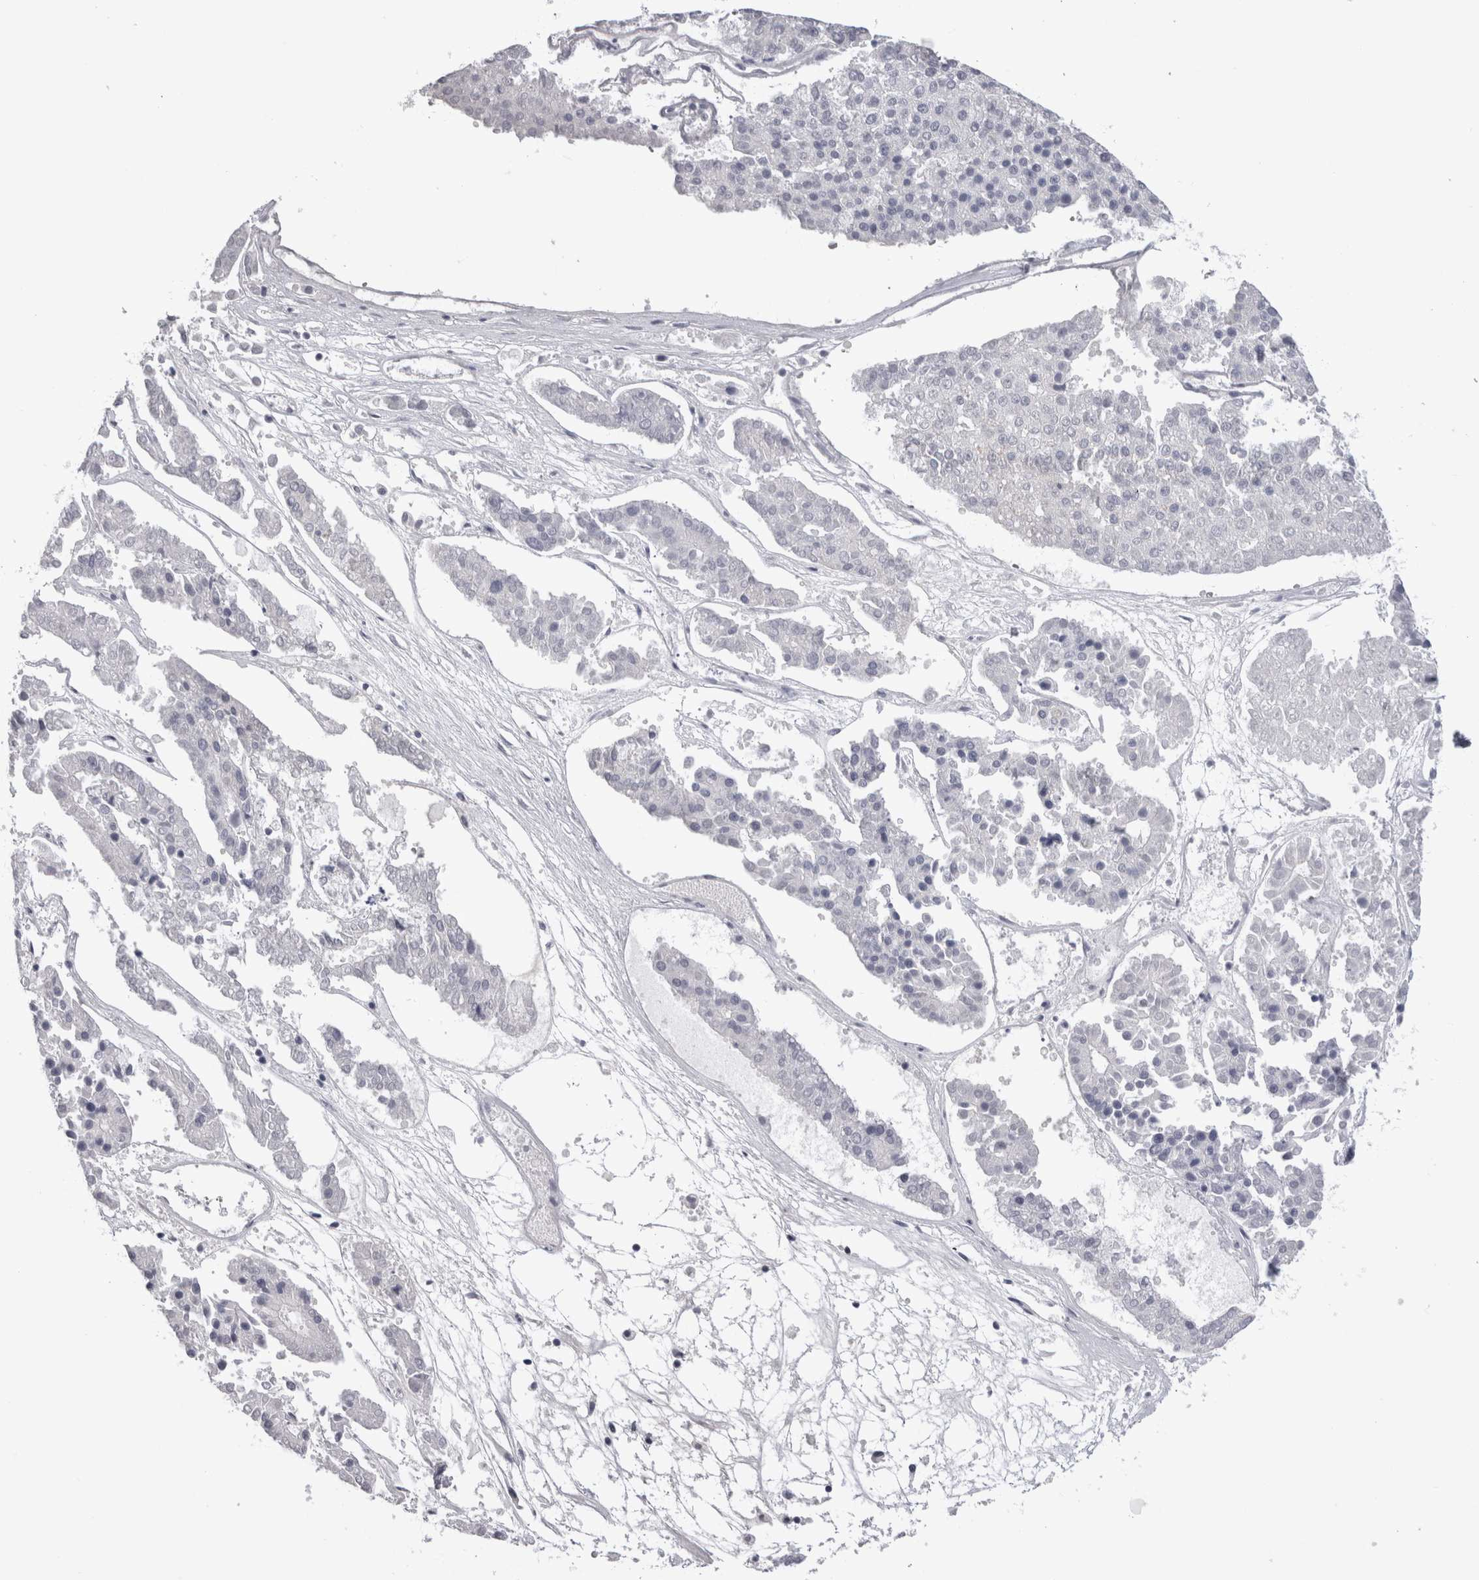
{"staining": {"intensity": "negative", "quantity": "none", "location": "none"}, "tissue": "pancreatic cancer", "cell_type": "Tumor cells", "image_type": "cancer", "snomed": [{"axis": "morphology", "description": "Adenocarcinoma, NOS"}, {"axis": "topography", "description": "Pancreas"}], "caption": "A histopathology image of pancreatic cancer stained for a protein exhibits no brown staining in tumor cells.", "gene": "ADAM2", "patient": {"sex": "male", "age": 50}}